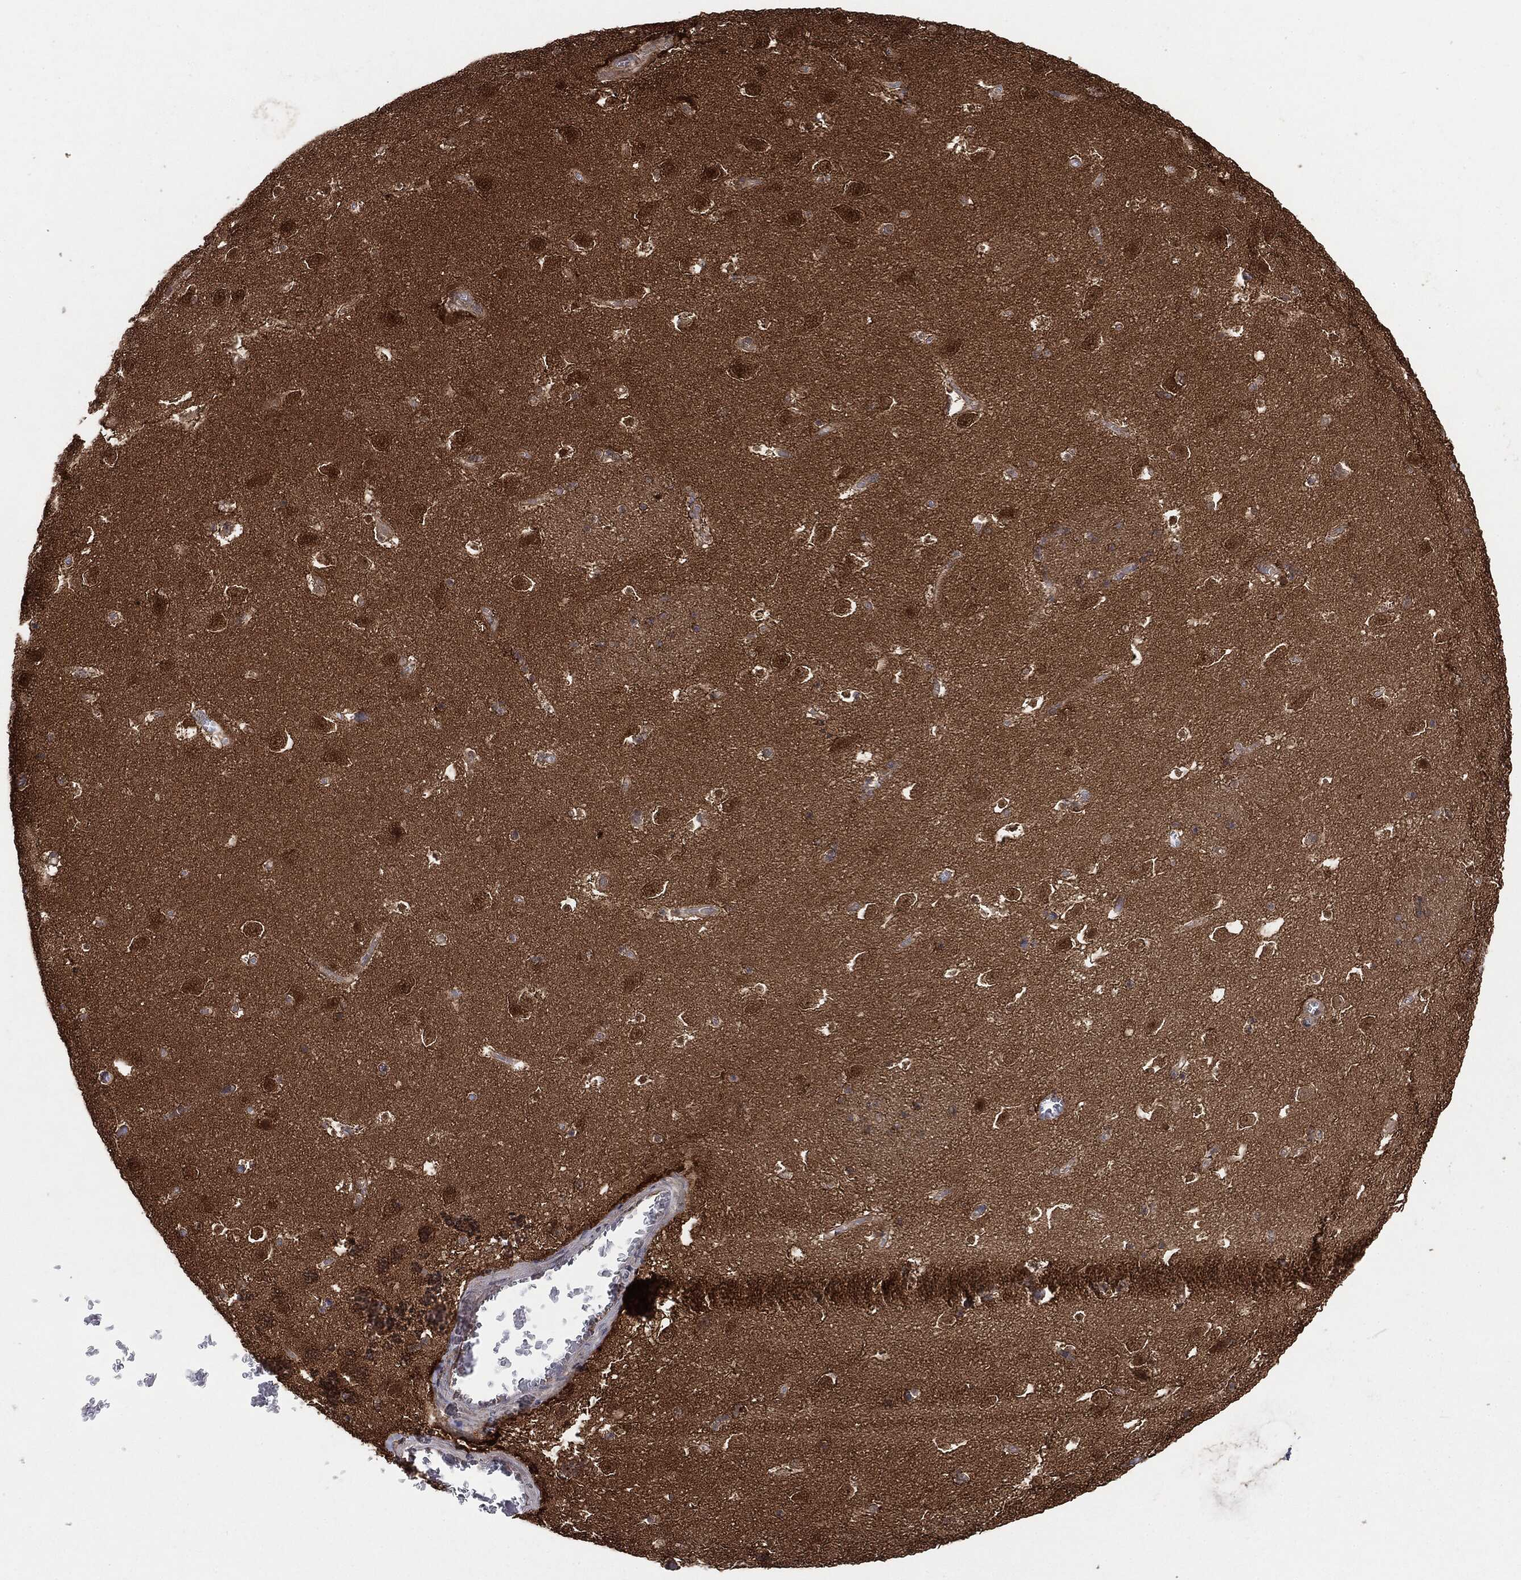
{"staining": {"intensity": "negative", "quantity": "none", "location": "none"}, "tissue": "caudate", "cell_type": "Glial cells", "image_type": "normal", "snomed": [{"axis": "morphology", "description": "Normal tissue, NOS"}, {"axis": "topography", "description": "Lateral ventricle wall"}], "caption": "This image is of unremarkable caudate stained with immunohistochemistry (IHC) to label a protein in brown with the nuclei are counter-stained blue. There is no staining in glial cells. Nuclei are stained in blue.", "gene": "NME1", "patient": {"sex": "female", "age": 42}}